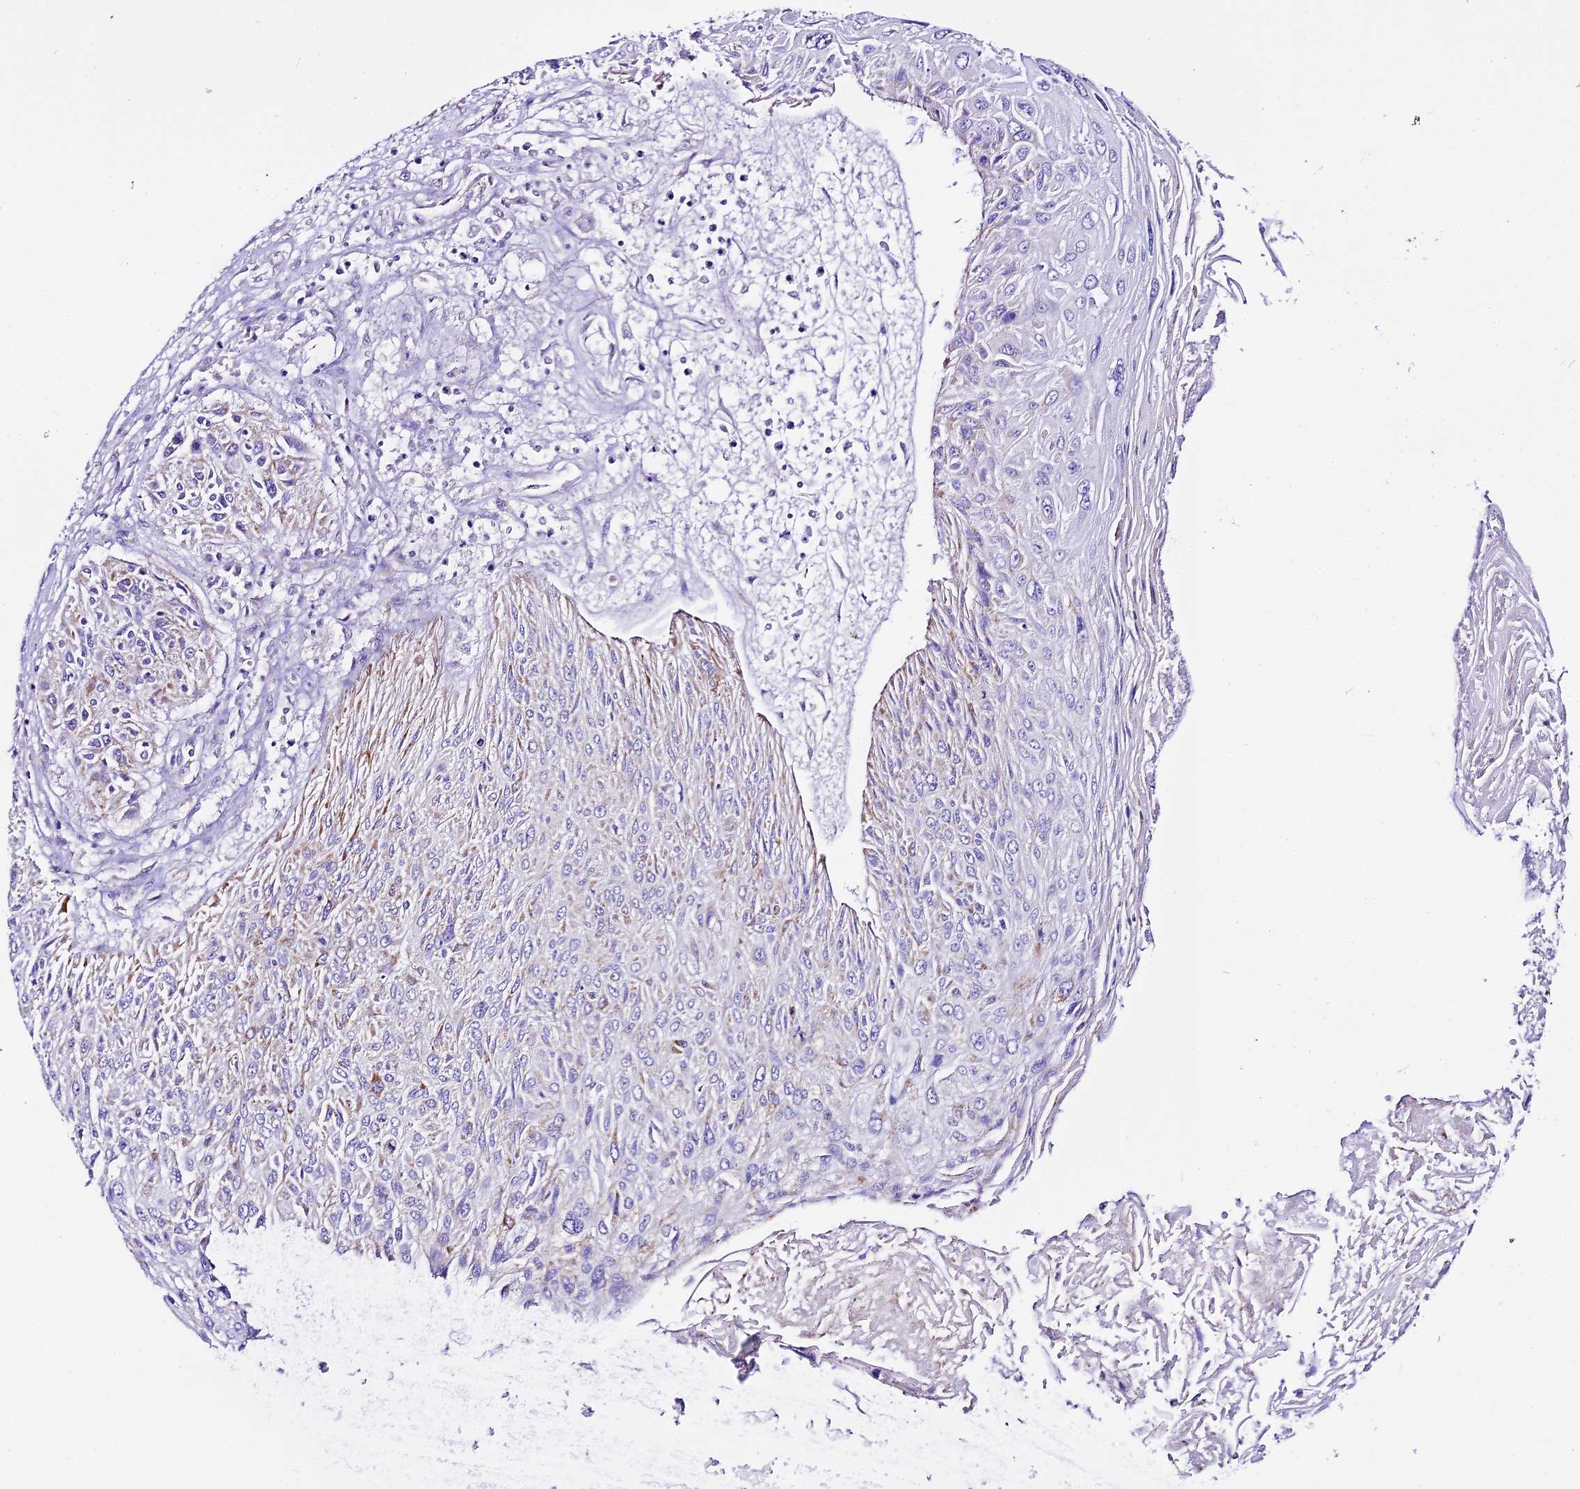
{"staining": {"intensity": "moderate", "quantity": "<25%", "location": "cytoplasmic/membranous"}, "tissue": "cervical cancer", "cell_type": "Tumor cells", "image_type": "cancer", "snomed": [{"axis": "morphology", "description": "Squamous cell carcinoma, NOS"}, {"axis": "topography", "description": "Cervix"}], "caption": "Immunohistochemistry (IHC) histopathology image of cervical squamous cell carcinoma stained for a protein (brown), which demonstrates low levels of moderate cytoplasmic/membranous staining in approximately <25% of tumor cells.", "gene": "DCAF5", "patient": {"sex": "female", "age": 51}}